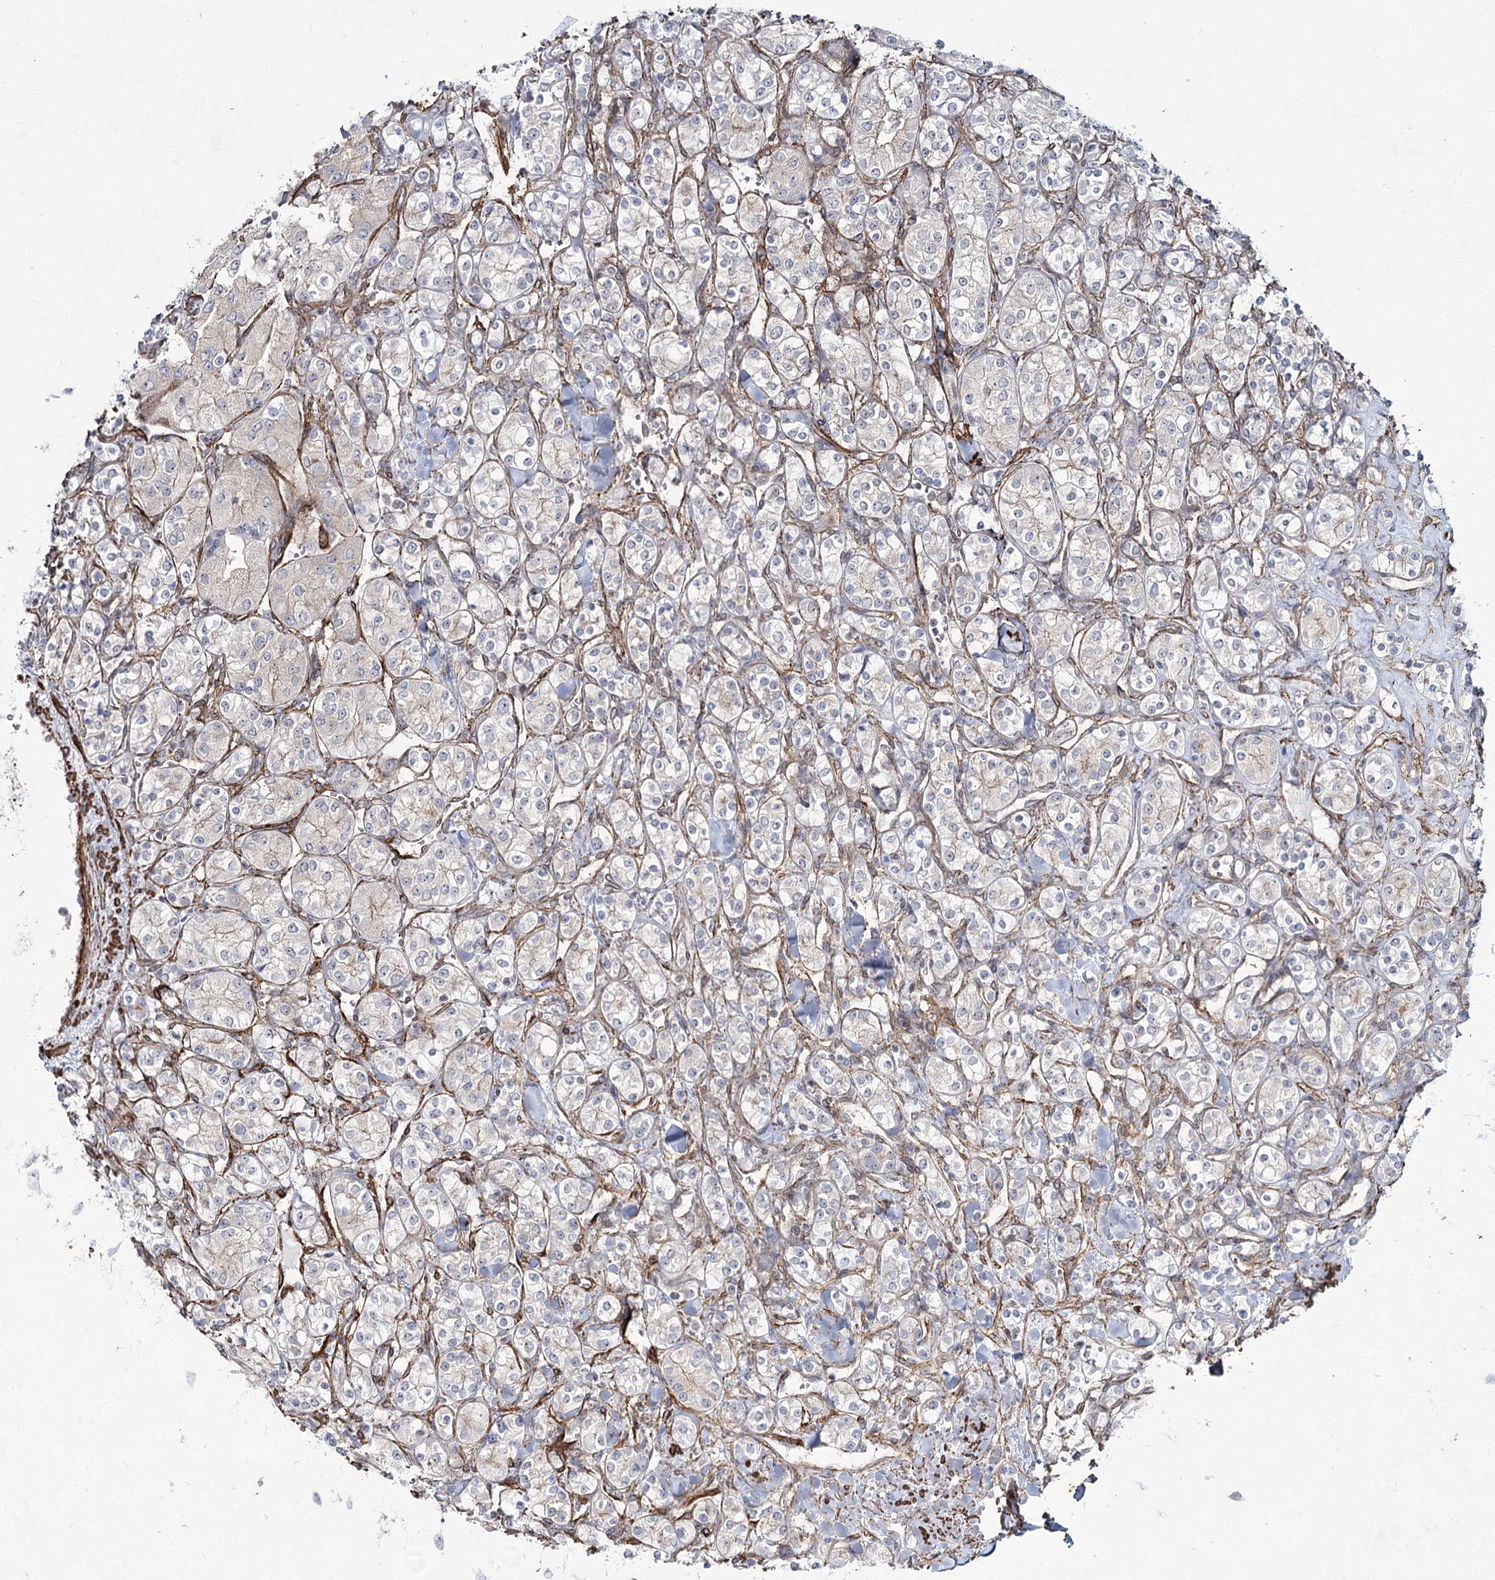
{"staining": {"intensity": "negative", "quantity": "none", "location": "none"}, "tissue": "renal cancer", "cell_type": "Tumor cells", "image_type": "cancer", "snomed": [{"axis": "morphology", "description": "Adenocarcinoma, NOS"}, {"axis": "topography", "description": "Kidney"}], "caption": "An image of adenocarcinoma (renal) stained for a protein demonstrates no brown staining in tumor cells. (Brightfield microscopy of DAB immunohistochemistry (IHC) at high magnification).", "gene": "CWF19L1", "patient": {"sex": "male", "age": 77}}